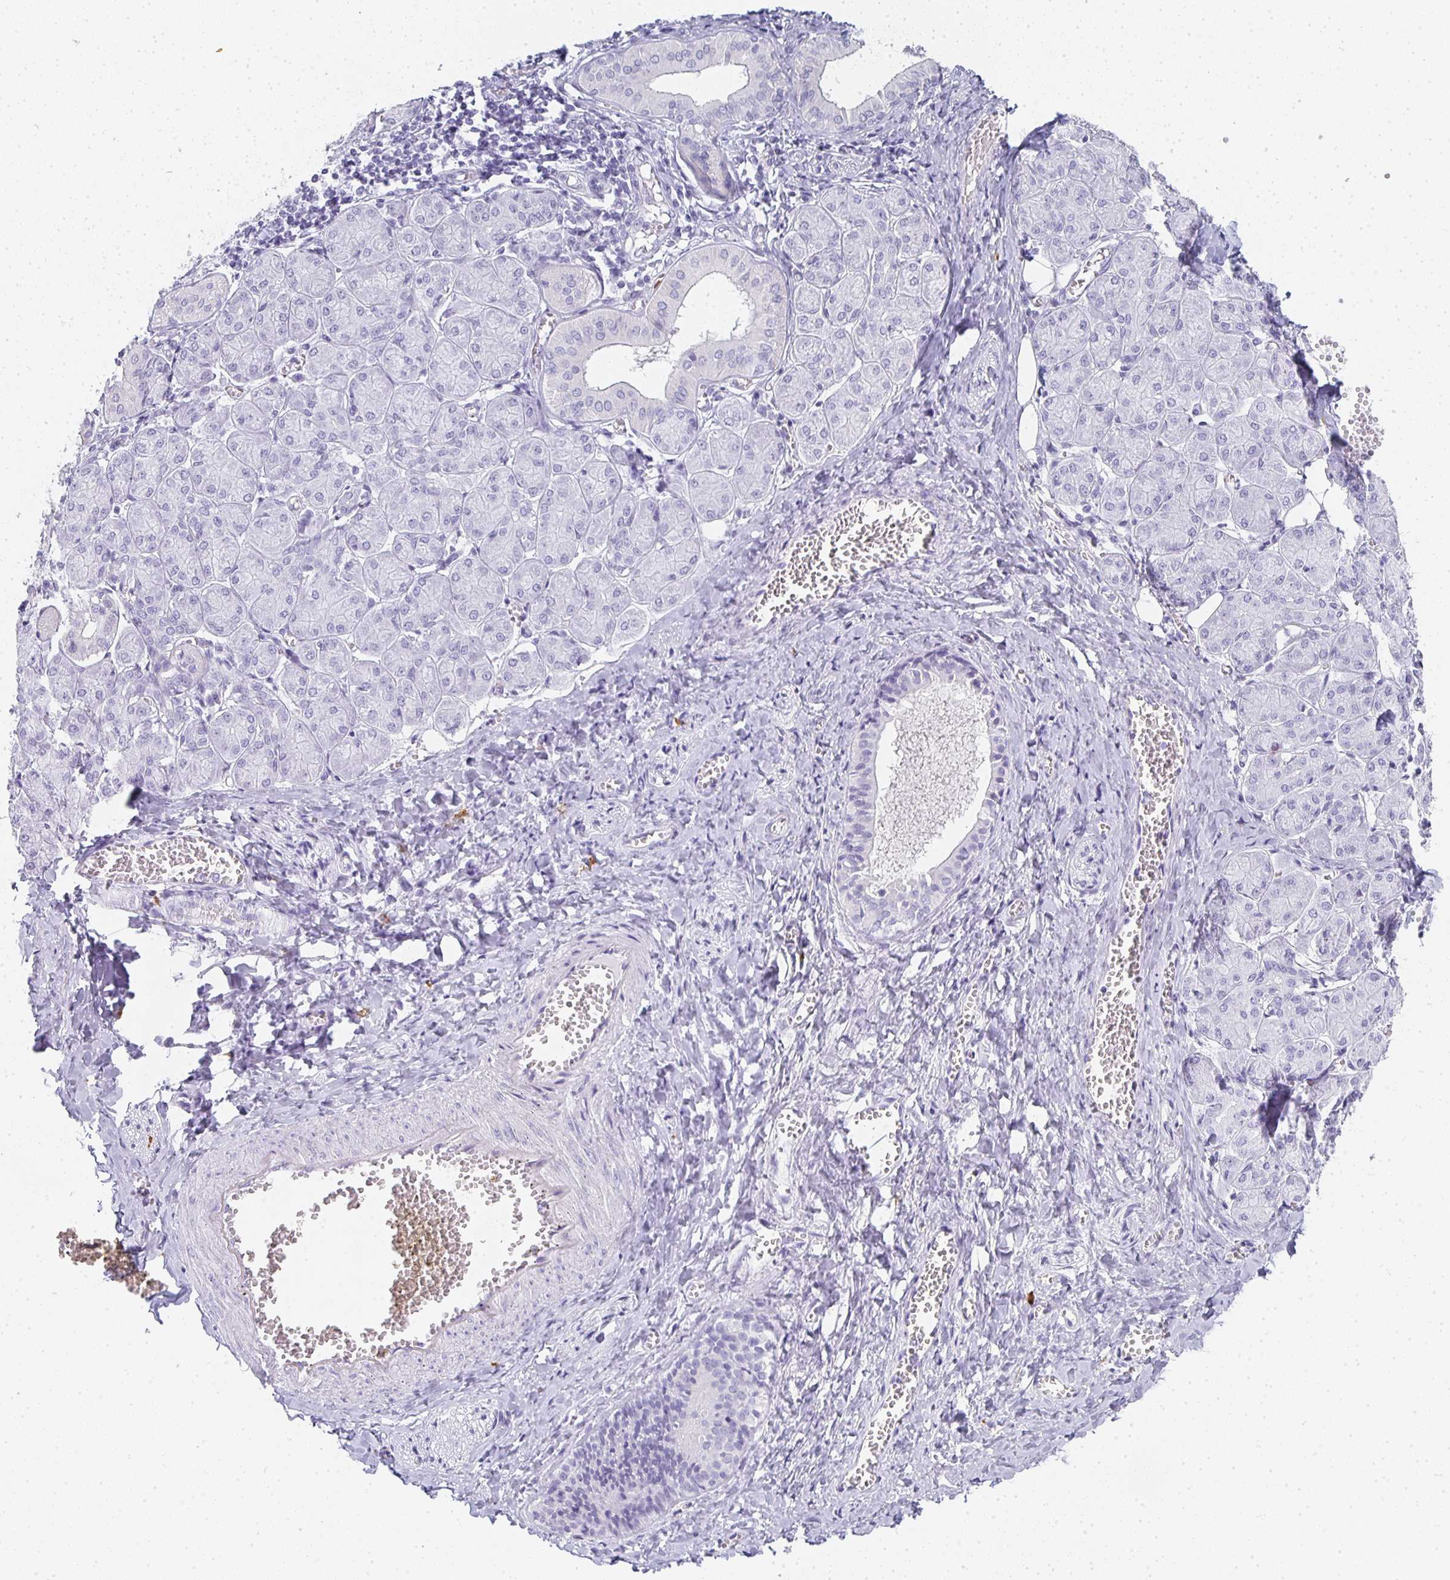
{"staining": {"intensity": "negative", "quantity": "none", "location": "none"}, "tissue": "salivary gland", "cell_type": "Glandular cells", "image_type": "normal", "snomed": [{"axis": "morphology", "description": "Normal tissue, NOS"}, {"axis": "morphology", "description": "Inflammation, NOS"}, {"axis": "topography", "description": "Lymph node"}, {"axis": "topography", "description": "Salivary gland"}], "caption": "A photomicrograph of human salivary gland is negative for staining in glandular cells.", "gene": "TPSD1", "patient": {"sex": "male", "age": 3}}